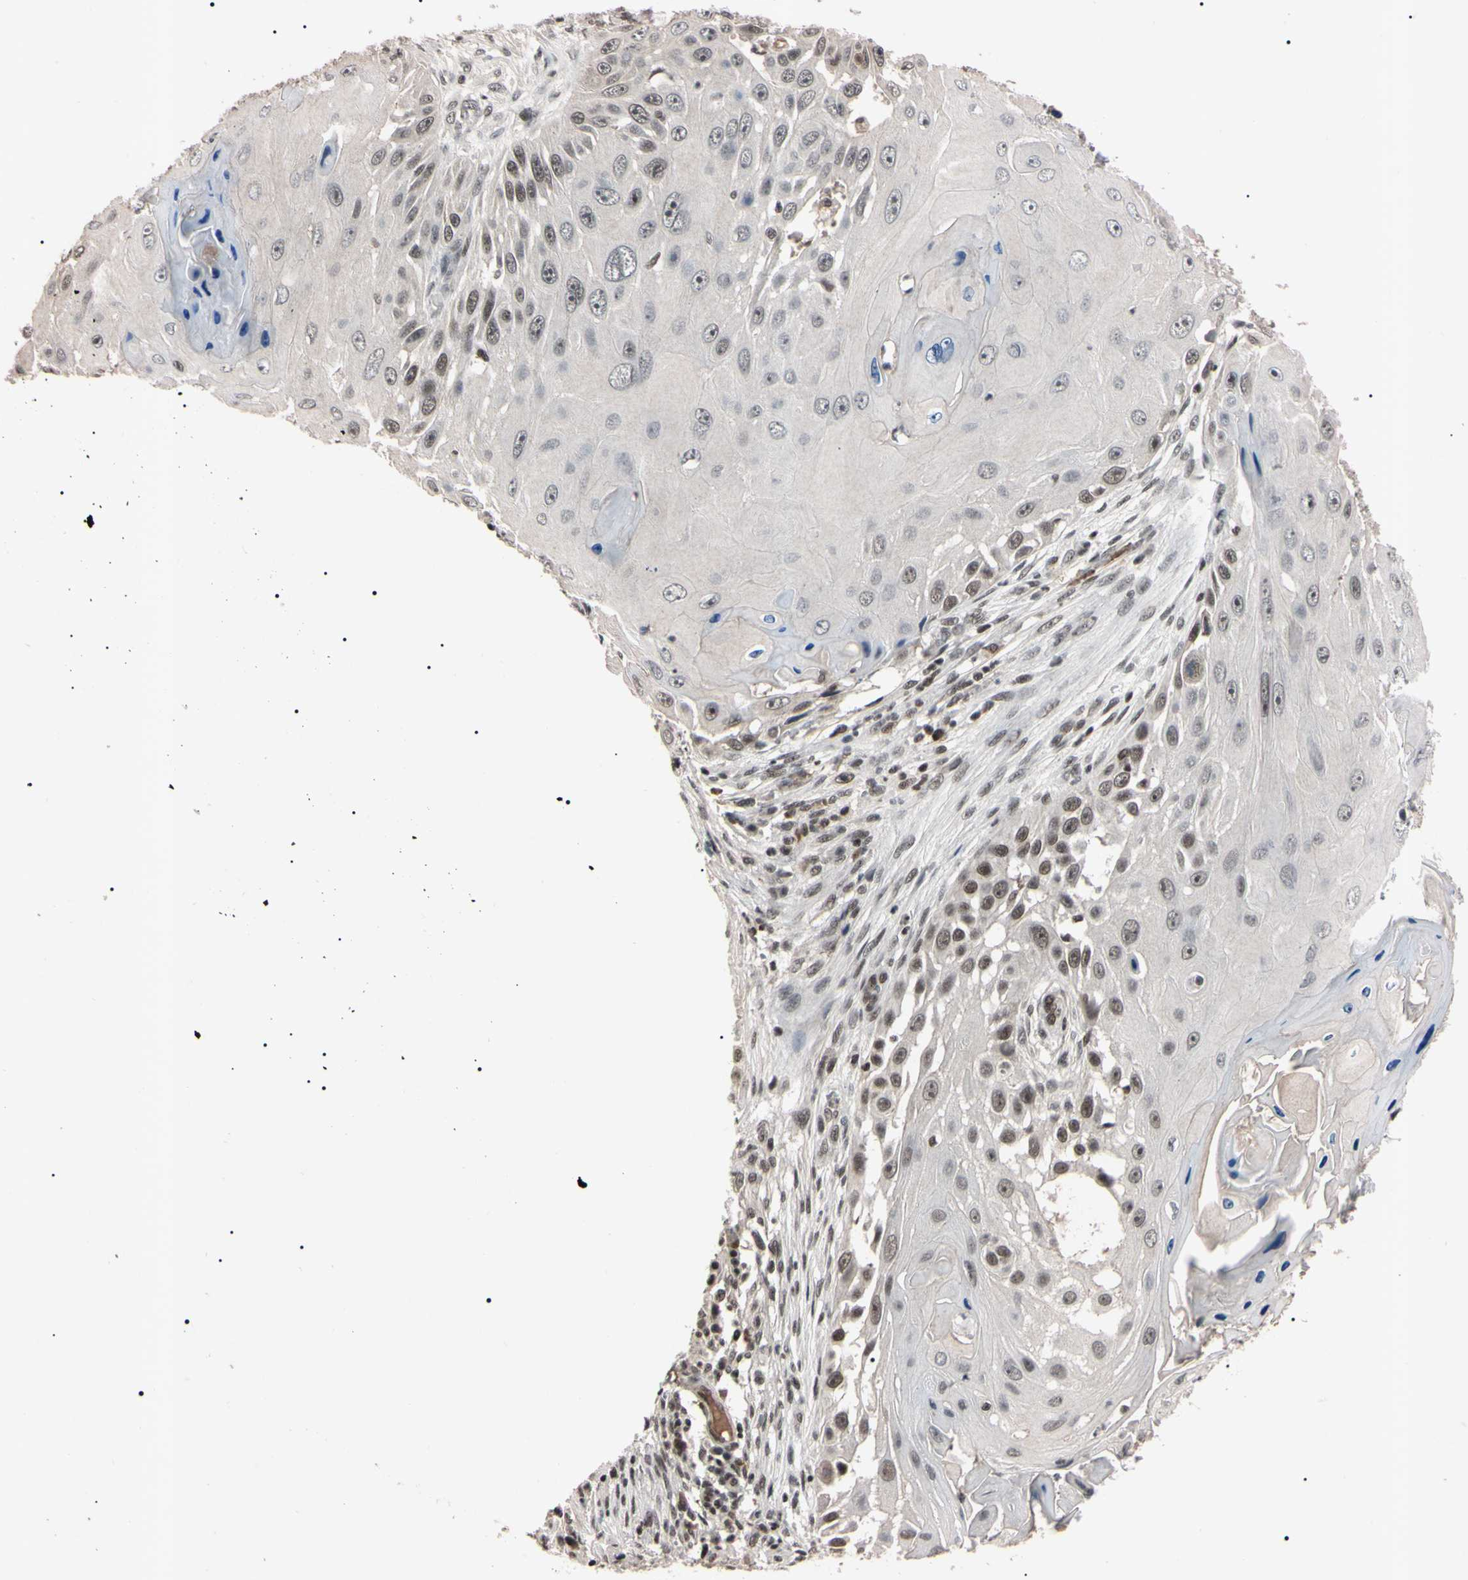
{"staining": {"intensity": "negative", "quantity": "none", "location": "none"}, "tissue": "skin cancer", "cell_type": "Tumor cells", "image_type": "cancer", "snomed": [{"axis": "morphology", "description": "Squamous cell carcinoma, NOS"}, {"axis": "topography", "description": "Skin"}], "caption": "A micrograph of skin cancer stained for a protein displays no brown staining in tumor cells.", "gene": "YY1", "patient": {"sex": "female", "age": 44}}